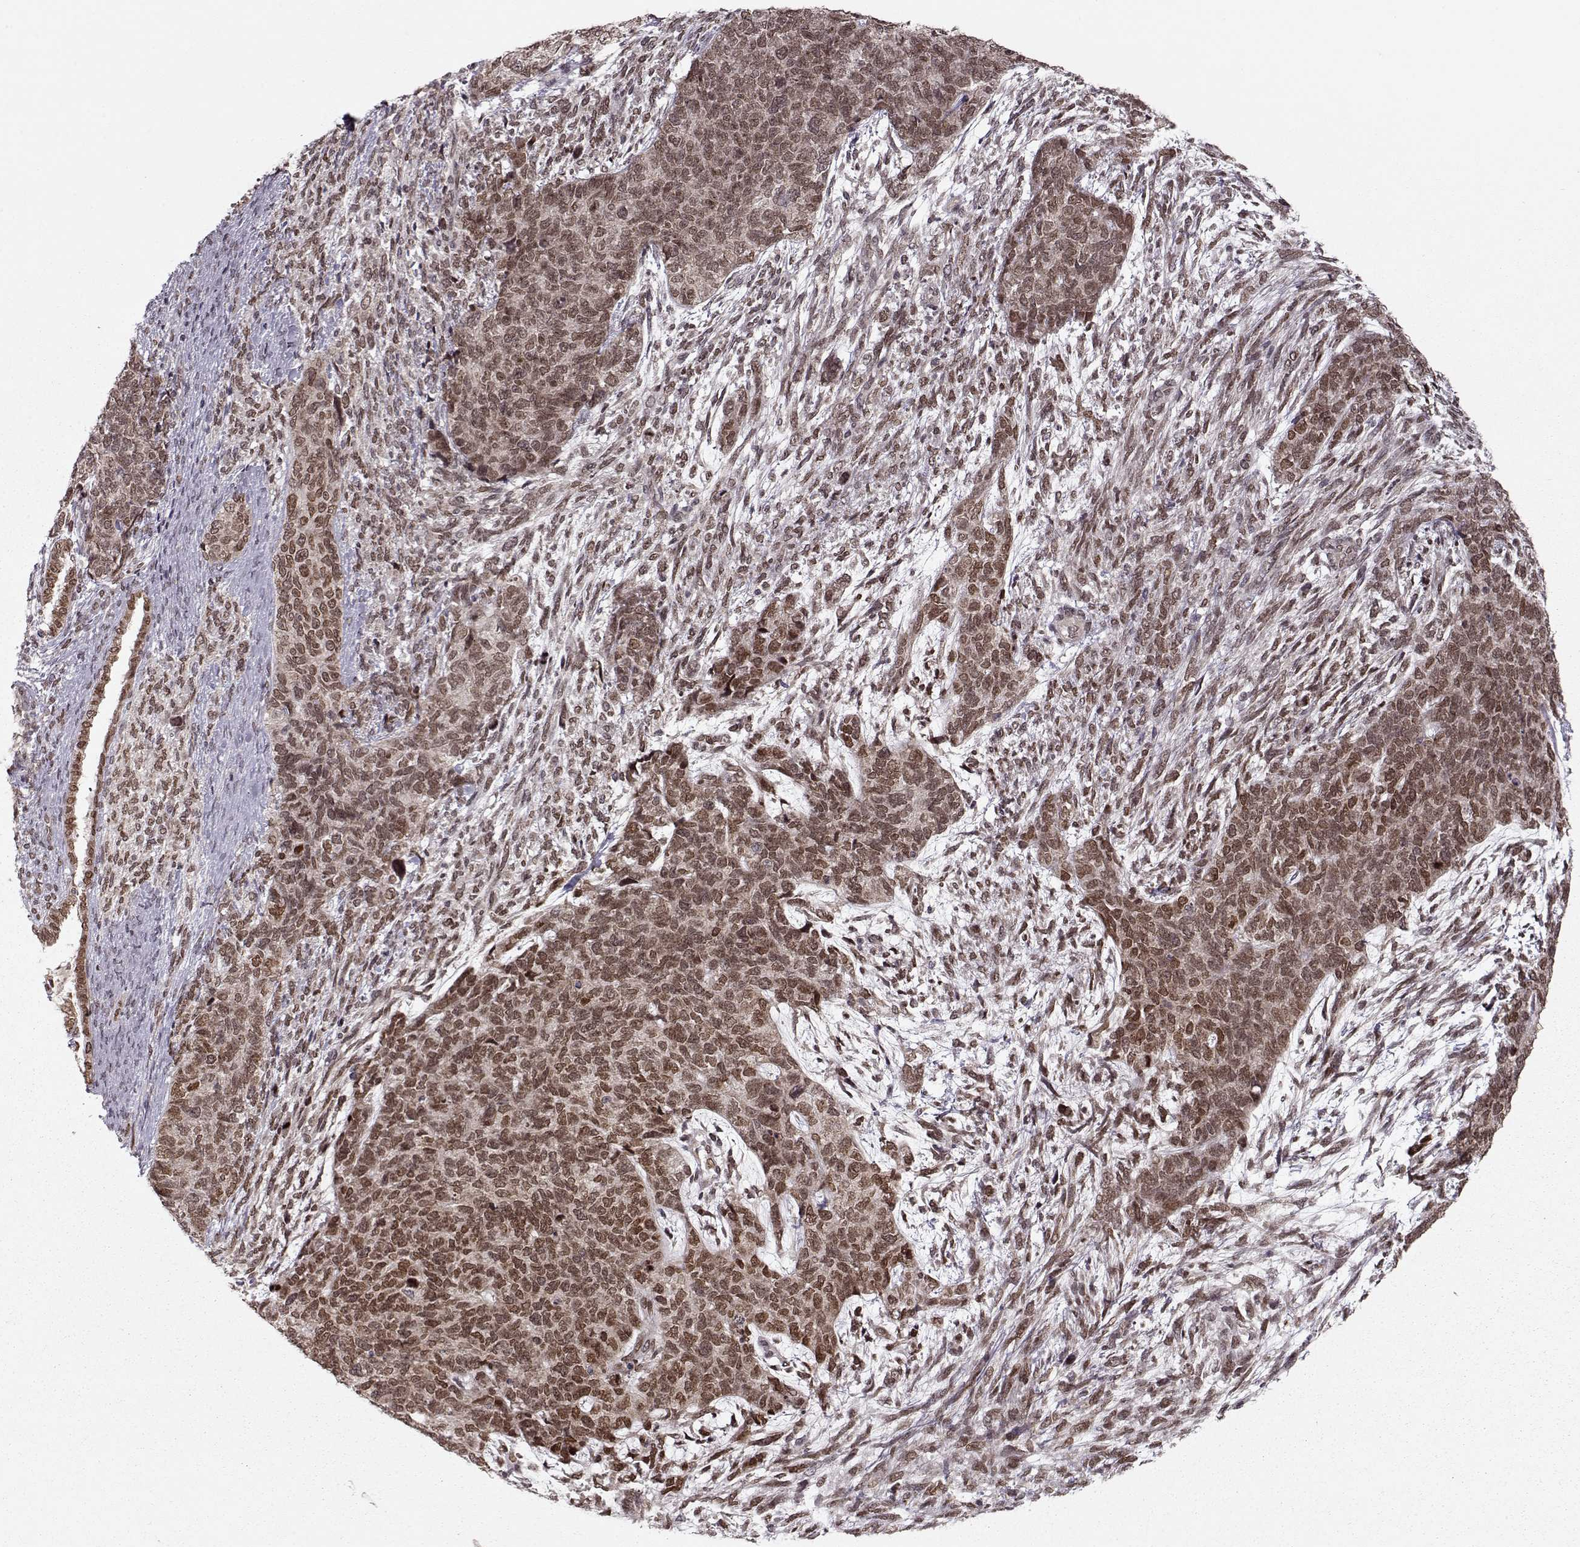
{"staining": {"intensity": "moderate", "quantity": ">75%", "location": "nuclear"}, "tissue": "cervical cancer", "cell_type": "Tumor cells", "image_type": "cancer", "snomed": [{"axis": "morphology", "description": "Squamous cell carcinoma, NOS"}, {"axis": "topography", "description": "Cervix"}], "caption": "Protein expression analysis of cervical squamous cell carcinoma exhibits moderate nuclear expression in approximately >75% of tumor cells.", "gene": "RAI1", "patient": {"sex": "female", "age": 63}}